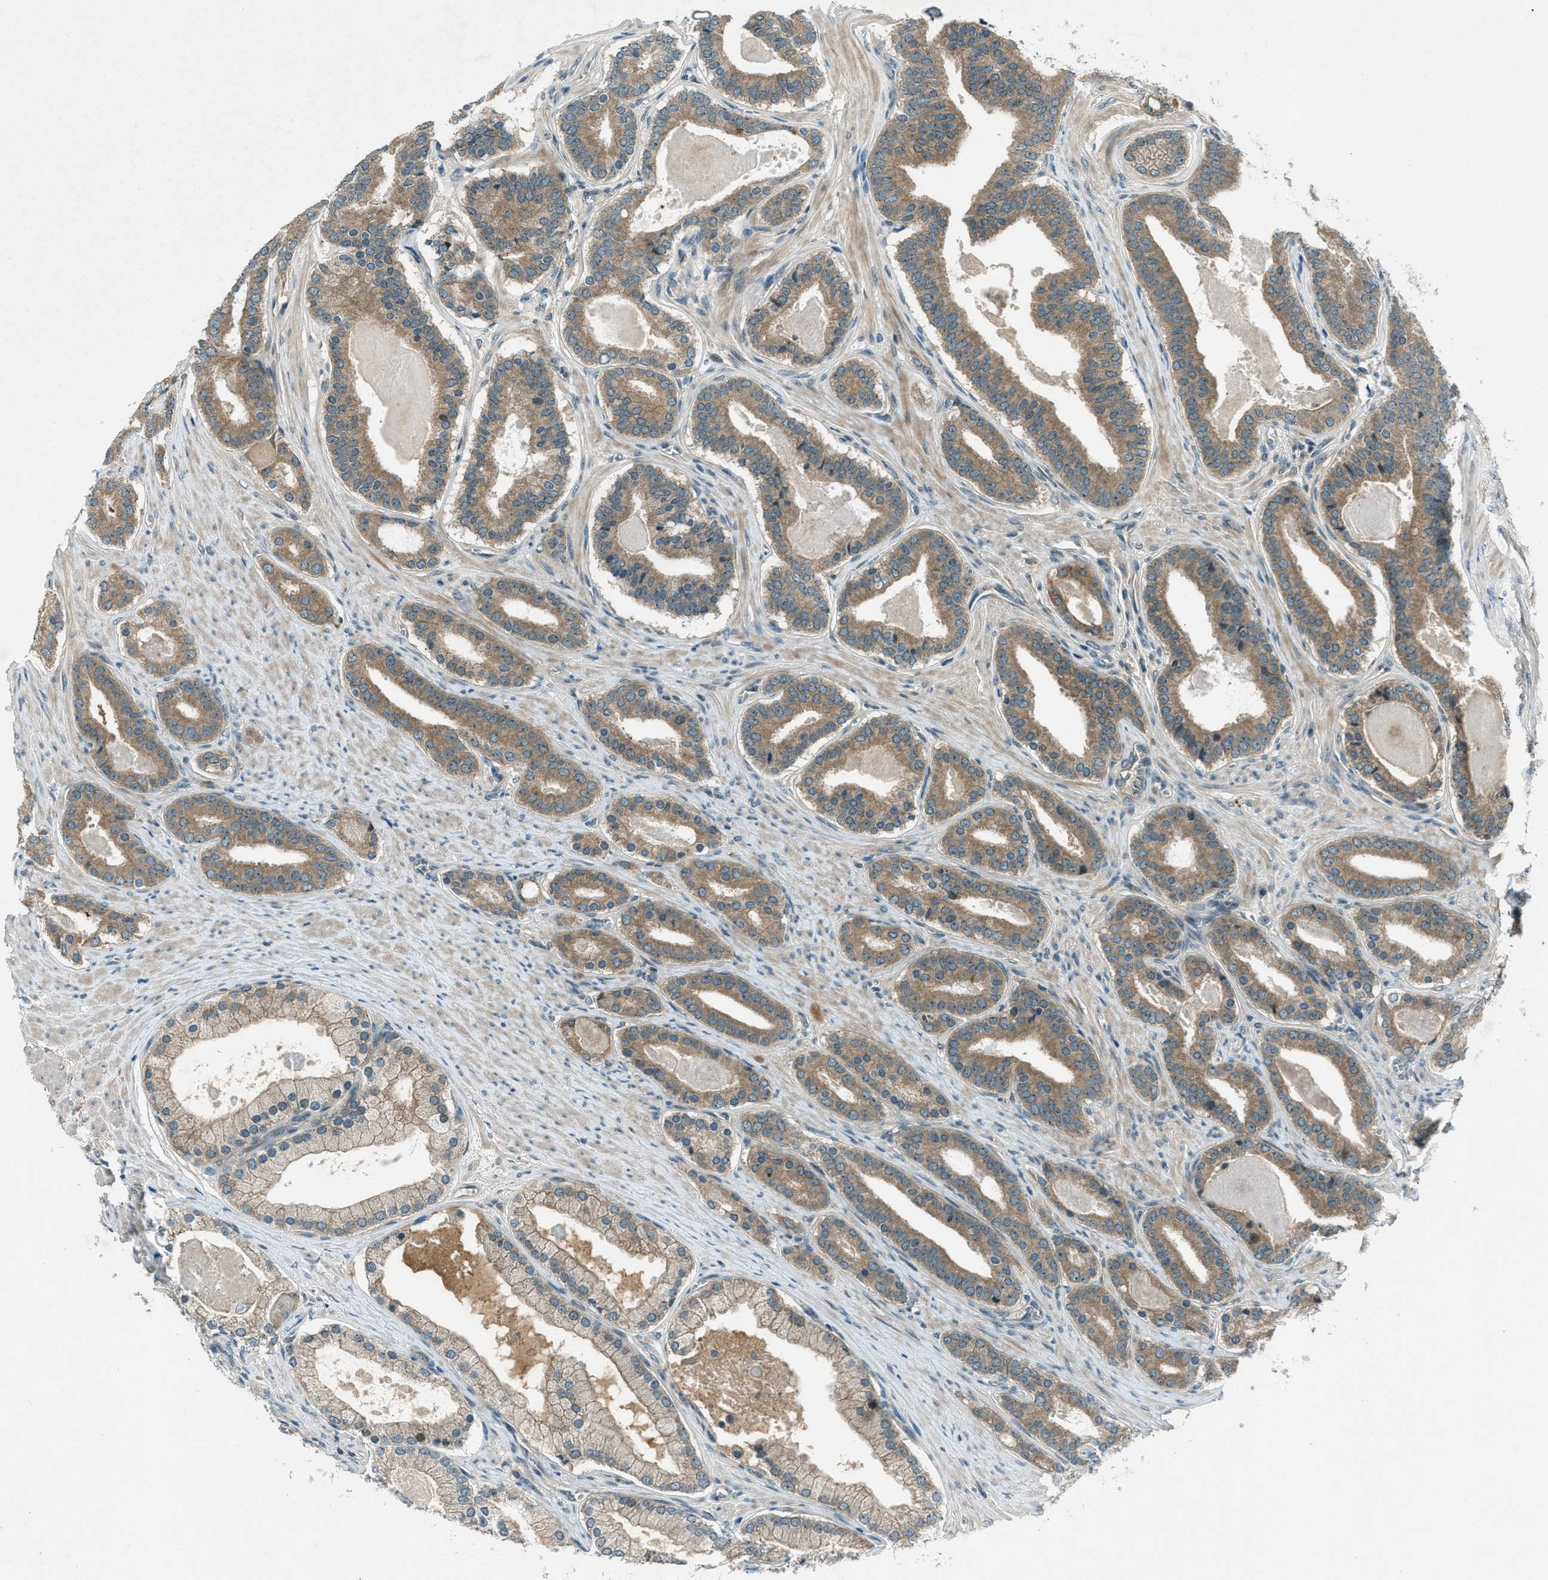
{"staining": {"intensity": "moderate", "quantity": ">75%", "location": "cytoplasmic/membranous"}, "tissue": "prostate cancer", "cell_type": "Tumor cells", "image_type": "cancer", "snomed": [{"axis": "morphology", "description": "Adenocarcinoma, High grade"}, {"axis": "topography", "description": "Prostate"}], "caption": "Prostate cancer tissue displays moderate cytoplasmic/membranous expression in approximately >75% of tumor cells", "gene": "STK11", "patient": {"sex": "male", "age": 60}}